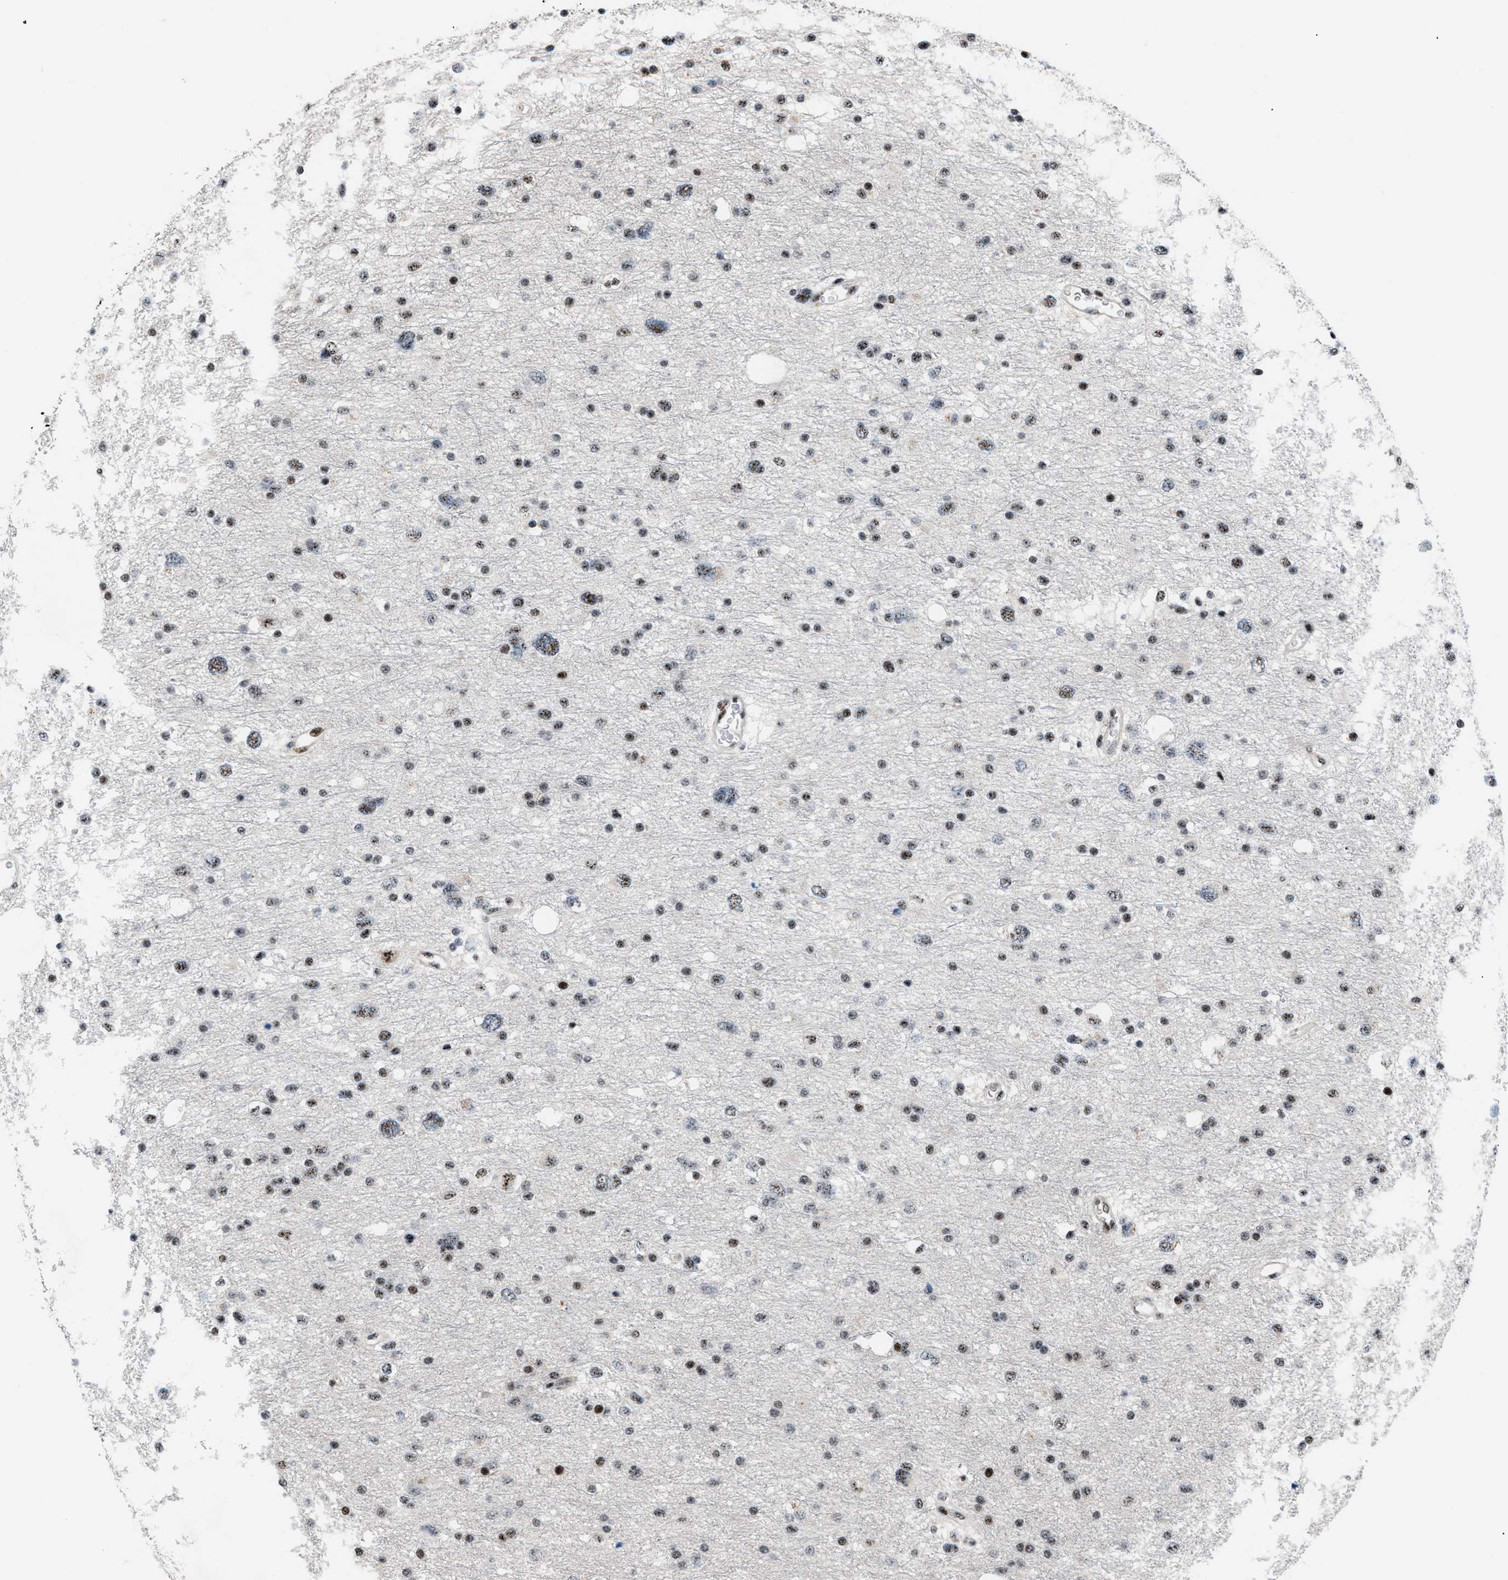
{"staining": {"intensity": "moderate", "quantity": ">75%", "location": "nuclear"}, "tissue": "glioma", "cell_type": "Tumor cells", "image_type": "cancer", "snomed": [{"axis": "morphology", "description": "Glioma, malignant, Low grade"}, {"axis": "topography", "description": "Brain"}], "caption": "Immunohistochemical staining of human malignant glioma (low-grade) displays medium levels of moderate nuclear staining in about >75% of tumor cells. (Stains: DAB (3,3'-diaminobenzidine) in brown, nuclei in blue, Microscopy: brightfield microscopy at high magnification).", "gene": "CDR2", "patient": {"sex": "female", "age": 37}}